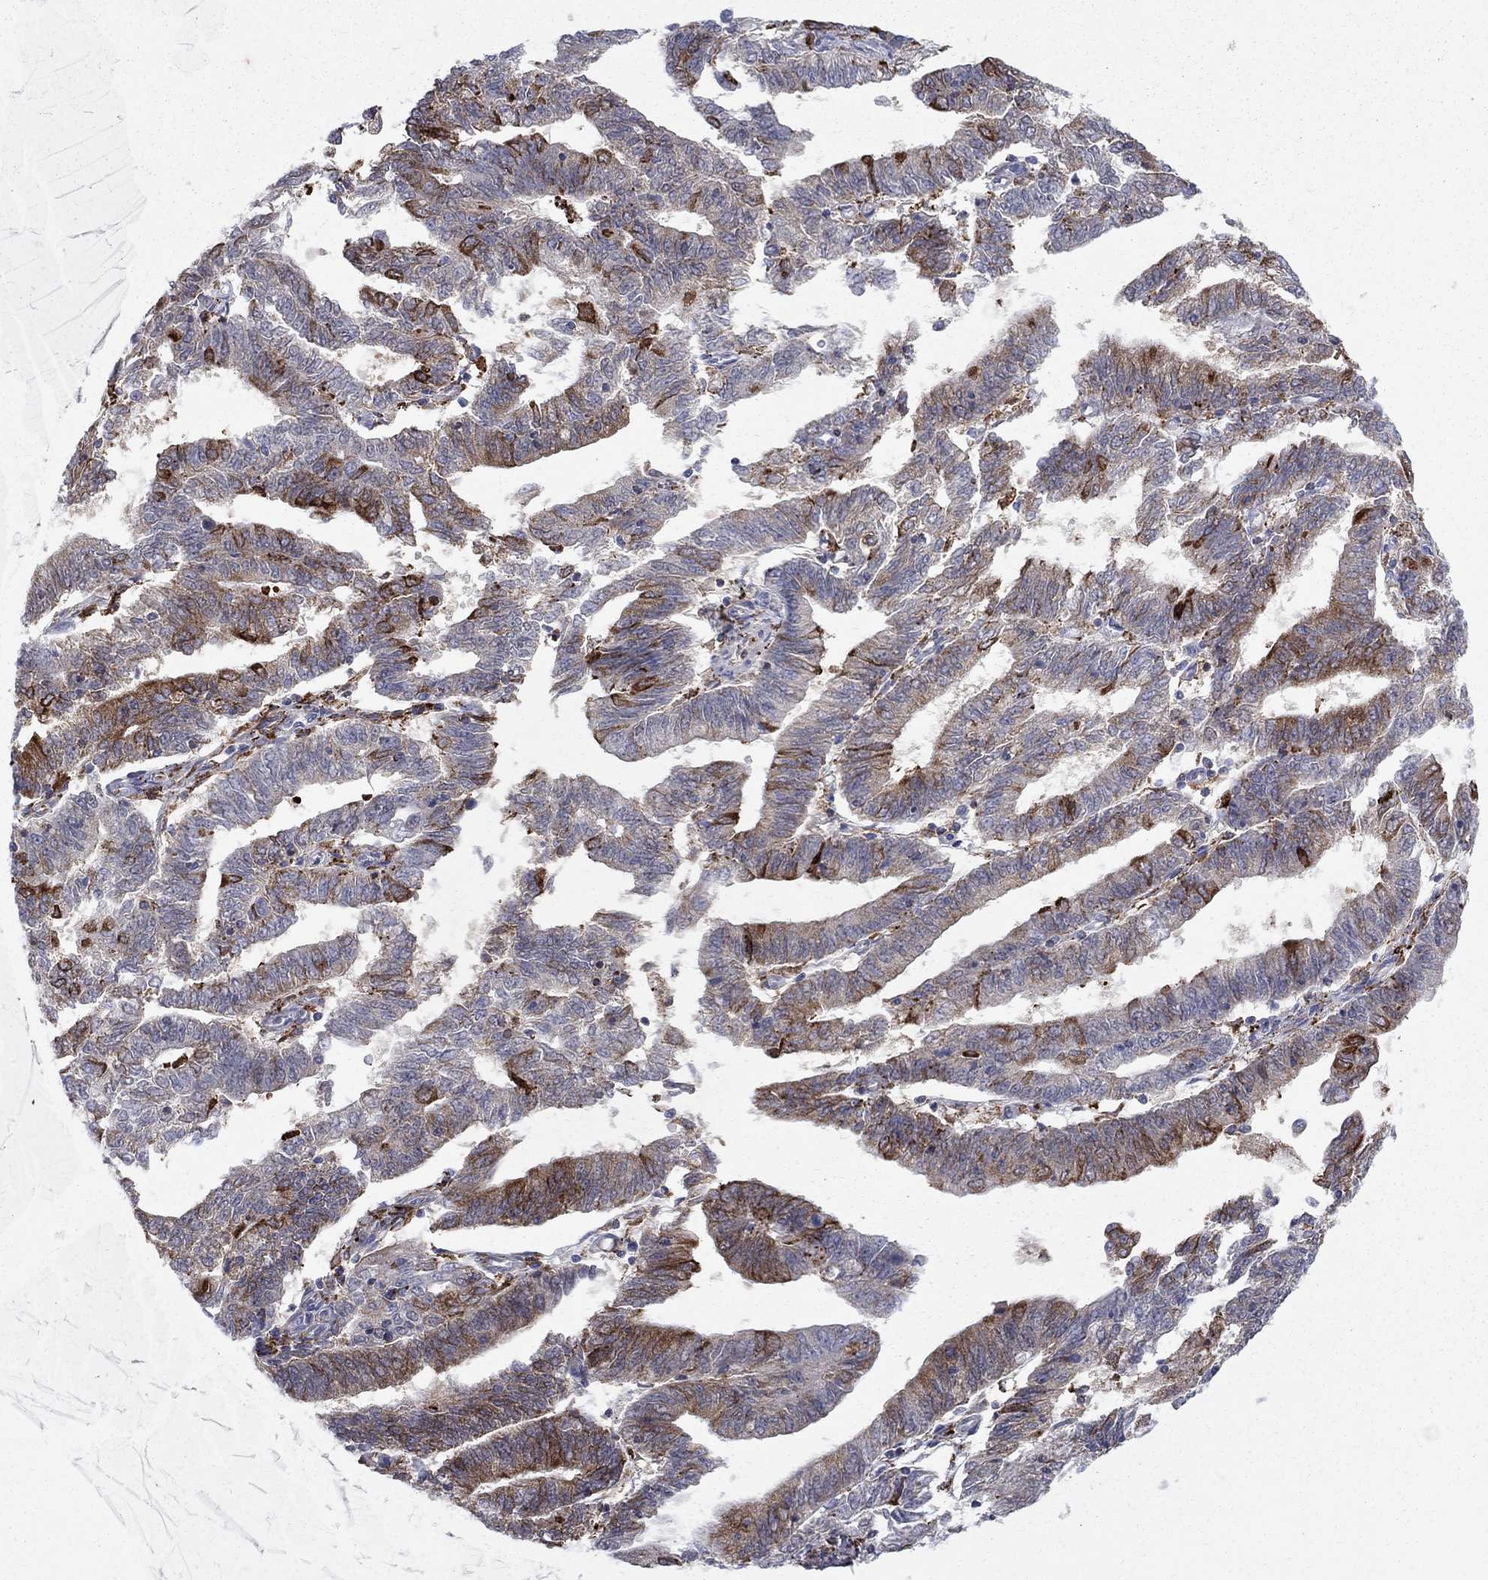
{"staining": {"intensity": "strong", "quantity": "<25%", "location": "cytoplasmic/membranous"}, "tissue": "endometrial cancer", "cell_type": "Tumor cells", "image_type": "cancer", "snomed": [{"axis": "morphology", "description": "Adenocarcinoma, NOS"}, {"axis": "topography", "description": "Endometrium"}], "caption": "Adenocarcinoma (endometrial) tissue shows strong cytoplasmic/membranous staining in approximately <25% of tumor cells", "gene": "CAB39L", "patient": {"sex": "female", "age": 82}}